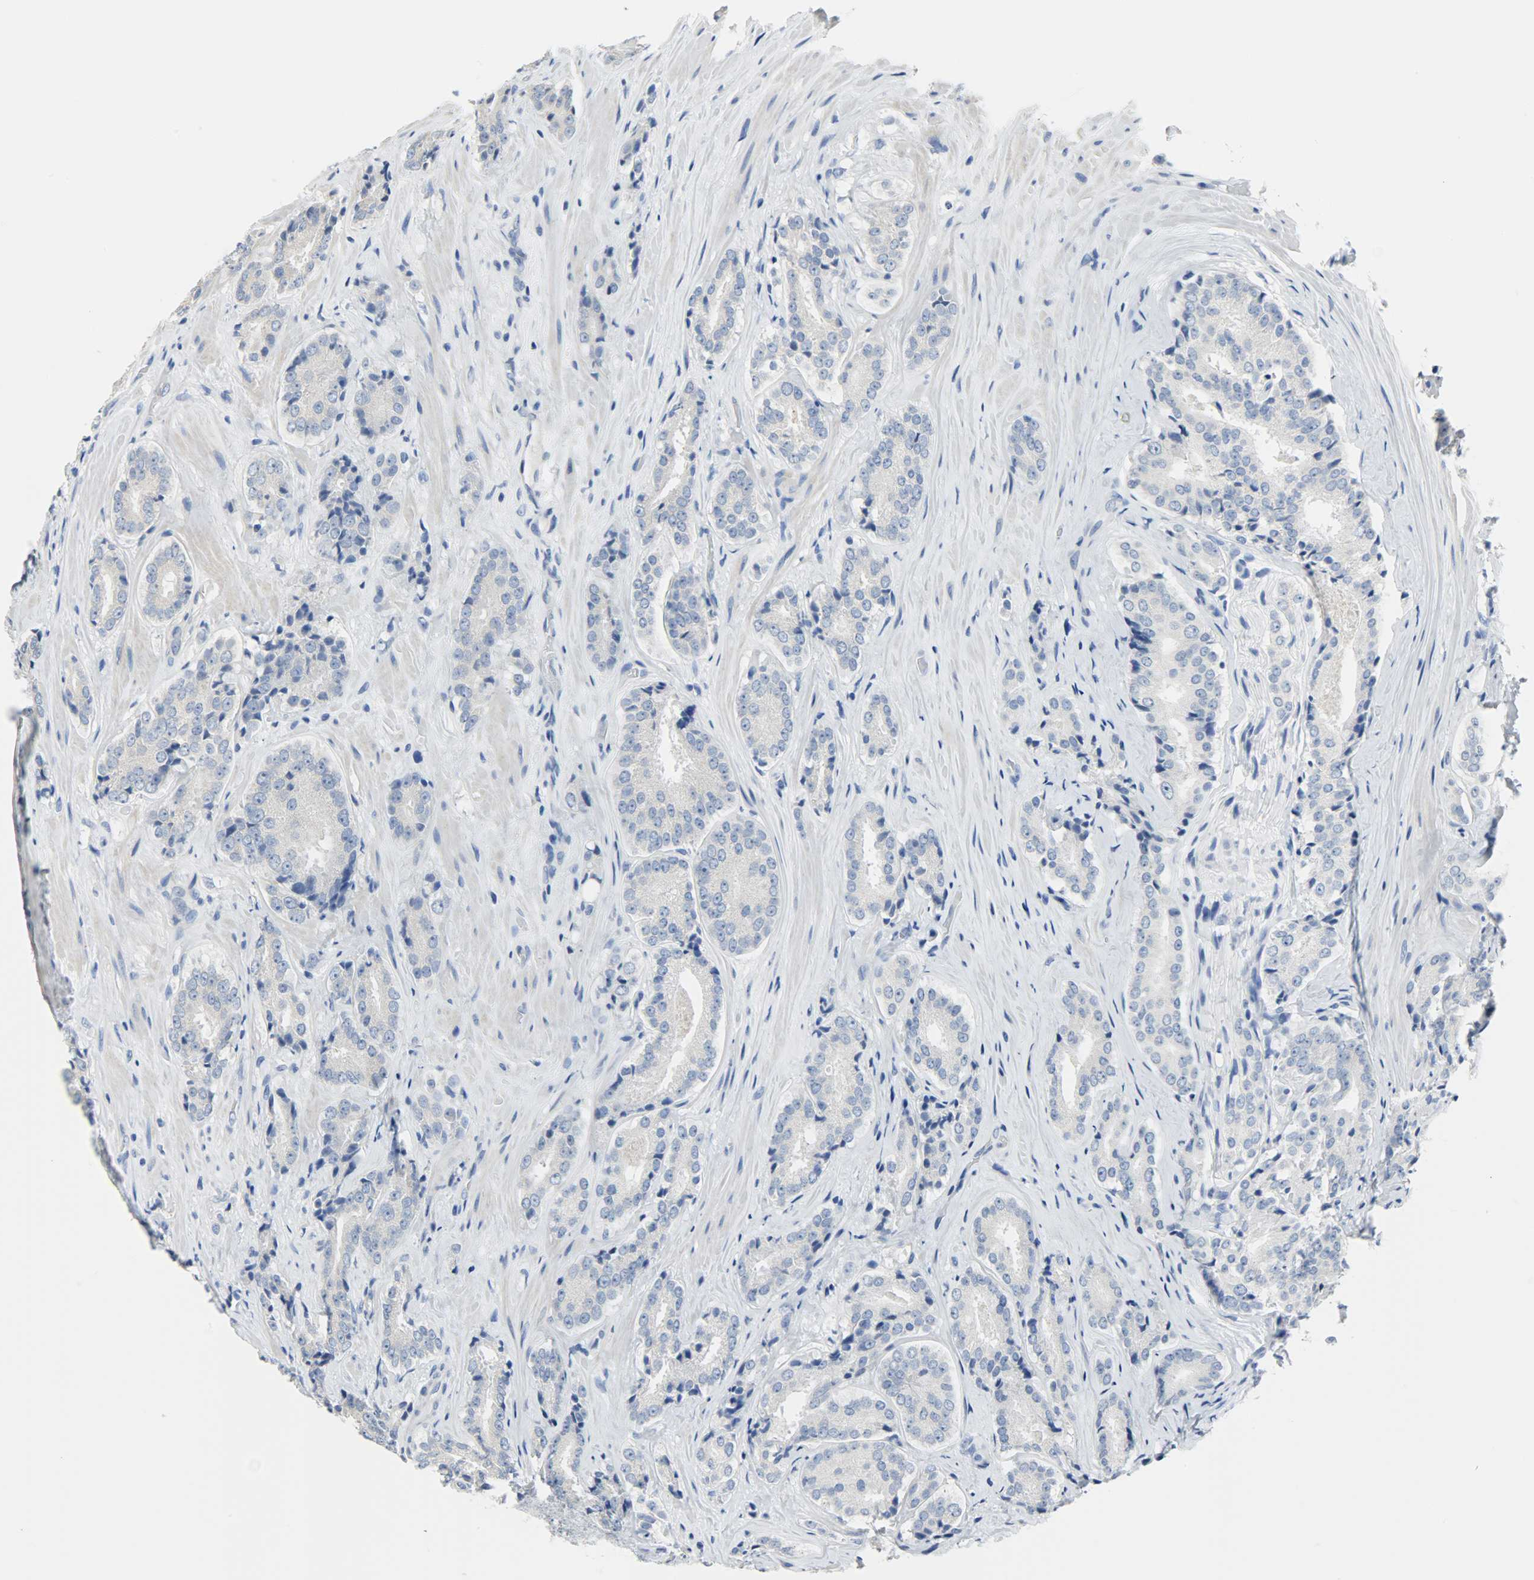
{"staining": {"intensity": "negative", "quantity": "none", "location": "none"}, "tissue": "prostate cancer", "cell_type": "Tumor cells", "image_type": "cancer", "snomed": [{"axis": "morphology", "description": "Adenocarcinoma, High grade"}, {"axis": "topography", "description": "Prostate"}], "caption": "Tumor cells are negative for protein expression in human adenocarcinoma (high-grade) (prostate).", "gene": "CEBPE", "patient": {"sex": "male", "age": 70}}